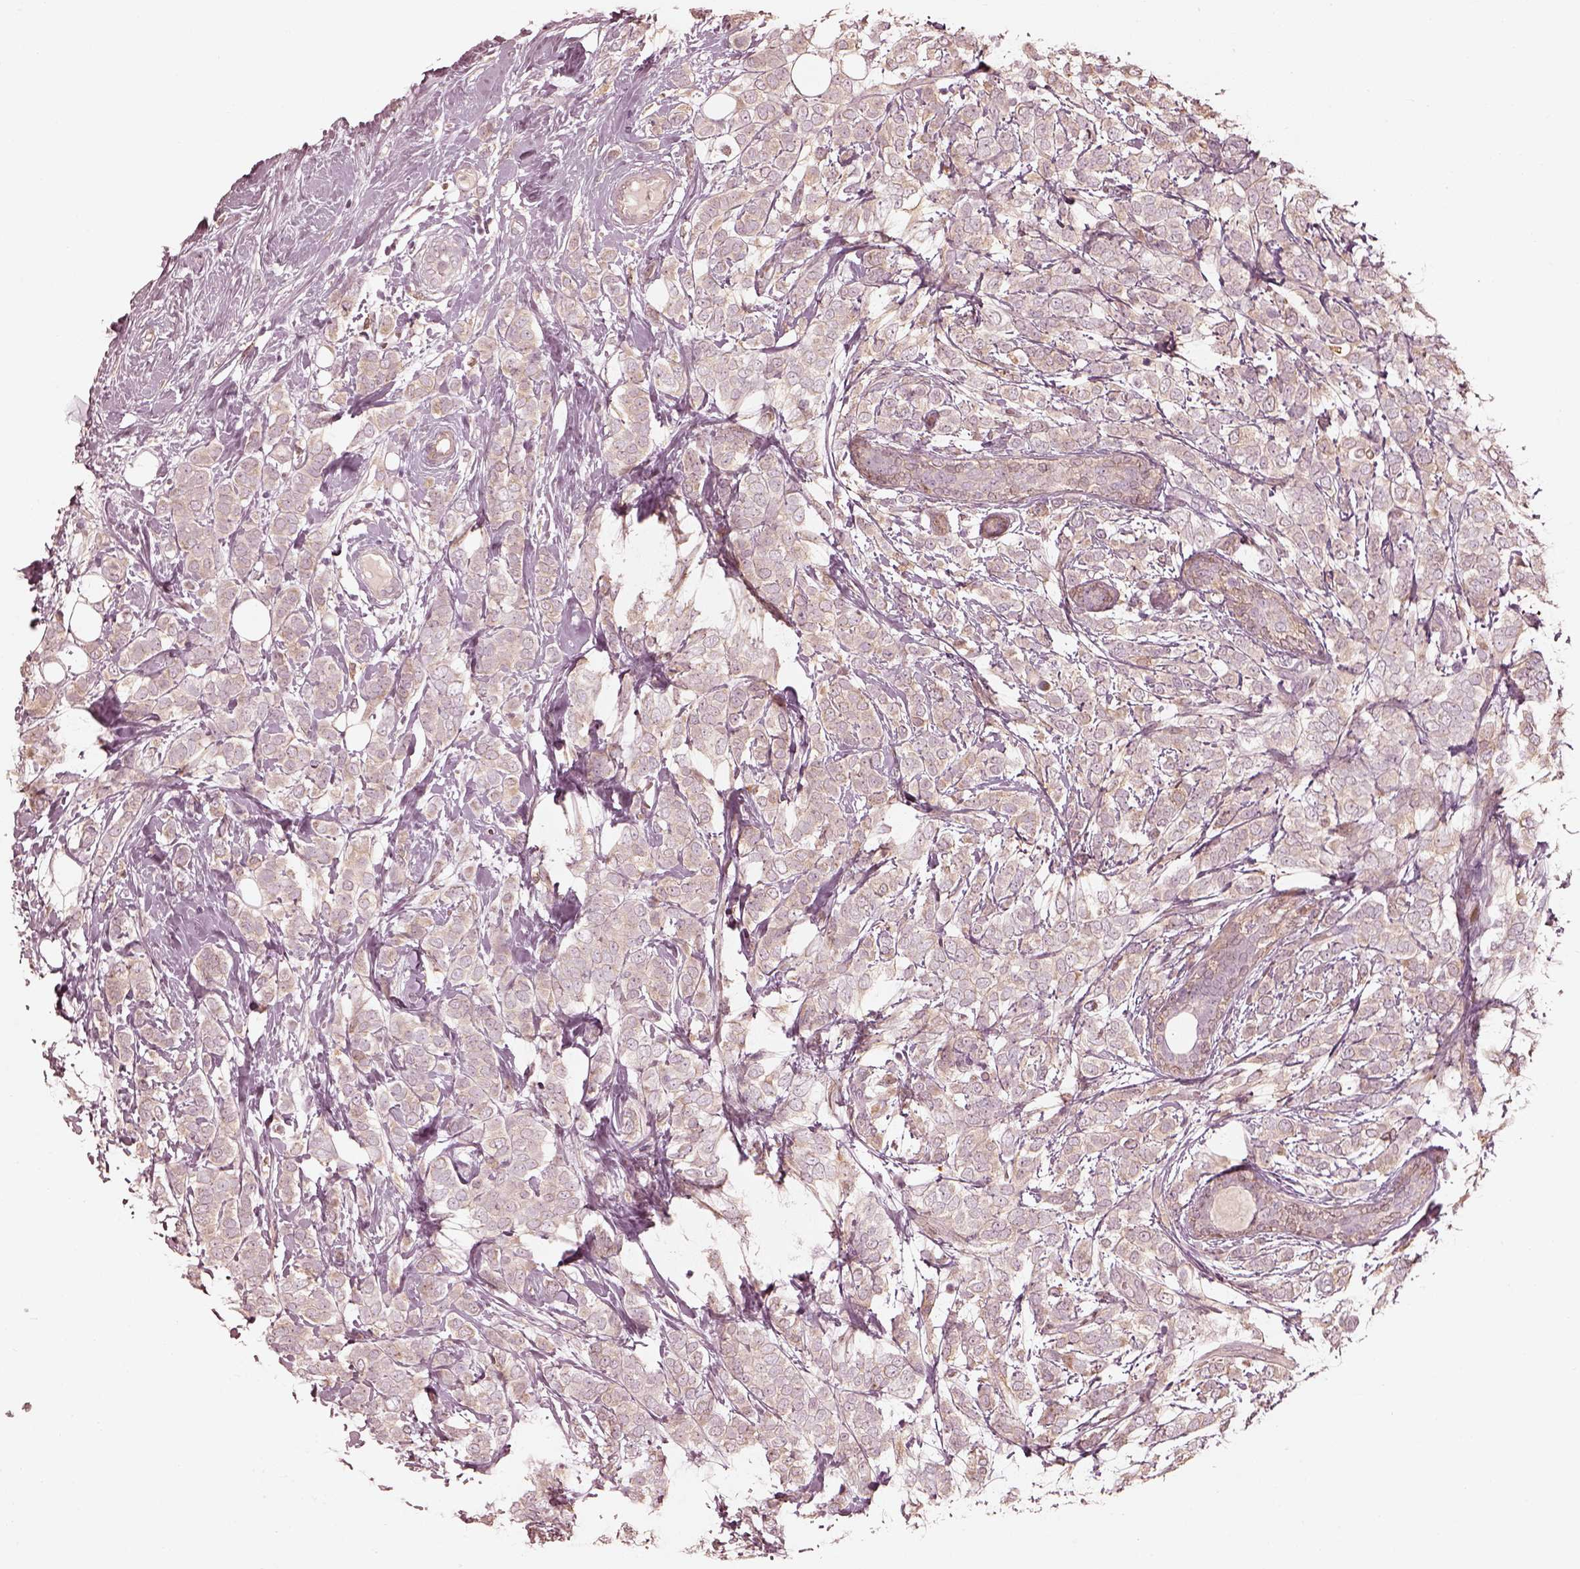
{"staining": {"intensity": "weak", "quantity": ">75%", "location": "cytoplasmic/membranous"}, "tissue": "breast cancer", "cell_type": "Tumor cells", "image_type": "cancer", "snomed": [{"axis": "morphology", "description": "Lobular carcinoma"}, {"axis": "topography", "description": "Breast"}], "caption": "Protein expression analysis of human breast lobular carcinoma reveals weak cytoplasmic/membranous positivity in about >75% of tumor cells.", "gene": "WLS", "patient": {"sex": "female", "age": 49}}